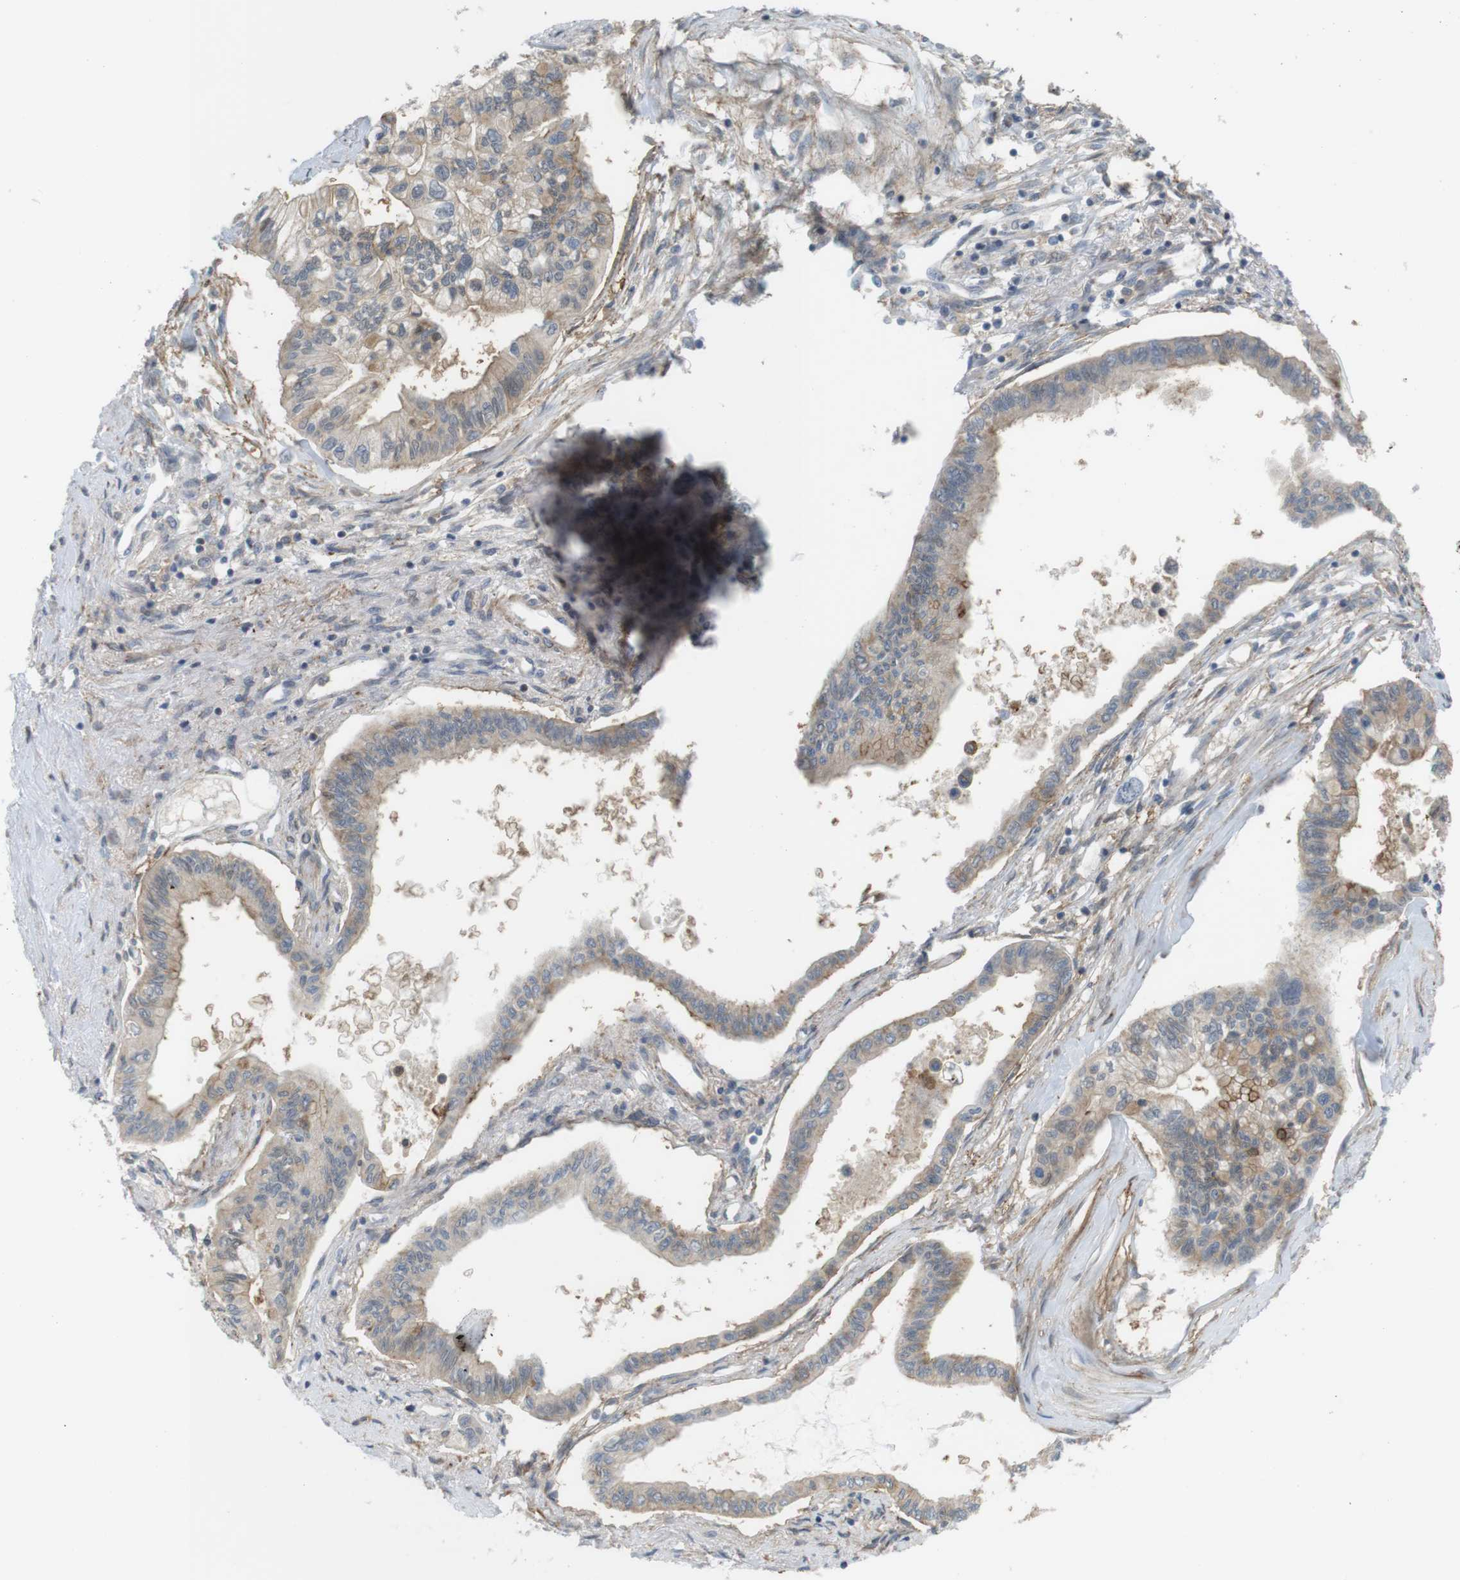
{"staining": {"intensity": "weak", "quantity": "25%-75%", "location": "cytoplasmic/membranous"}, "tissue": "pancreatic cancer", "cell_type": "Tumor cells", "image_type": "cancer", "snomed": [{"axis": "morphology", "description": "Adenocarcinoma, NOS"}, {"axis": "topography", "description": "Pancreas"}], "caption": "IHC (DAB (3,3'-diaminobenzidine)) staining of human pancreatic adenocarcinoma displays weak cytoplasmic/membranous protein expression in approximately 25%-75% of tumor cells.", "gene": "DDAH2", "patient": {"sex": "female", "age": 77}}